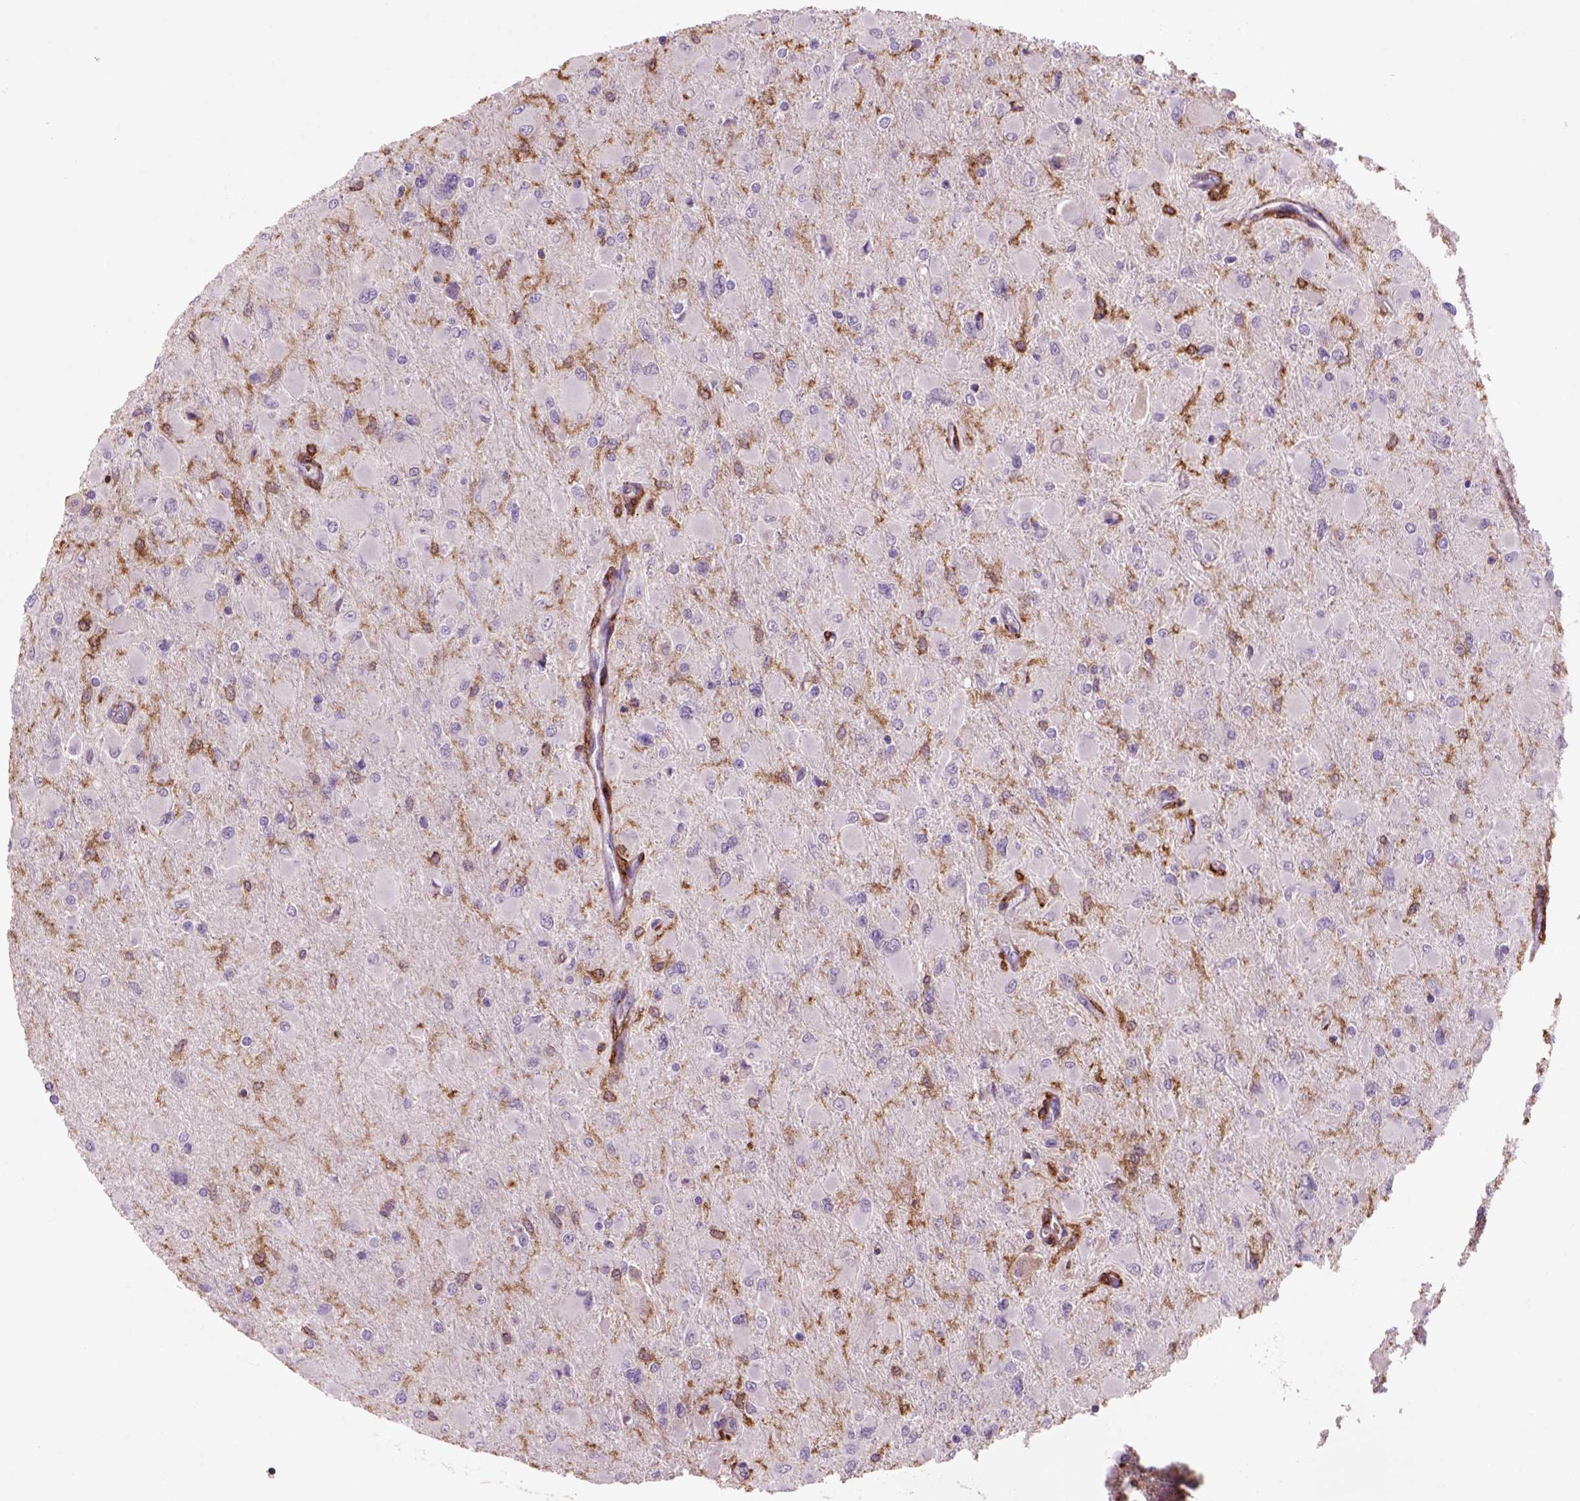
{"staining": {"intensity": "negative", "quantity": "none", "location": "none"}, "tissue": "glioma", "cell_type": "Tumor cells", "image_type": "cancer", "snomed": [{"axis": "morphology", "description": "Glioma, malignant, High grade"}, {"axis": "topography", "description": "Cerebral cortex"}], "caption": "Glioma was stained to show a protein in brown. There is no significant expression in tumor cells.", "gene": "CD14", "patient": {"sex": "female", "age": 36}}